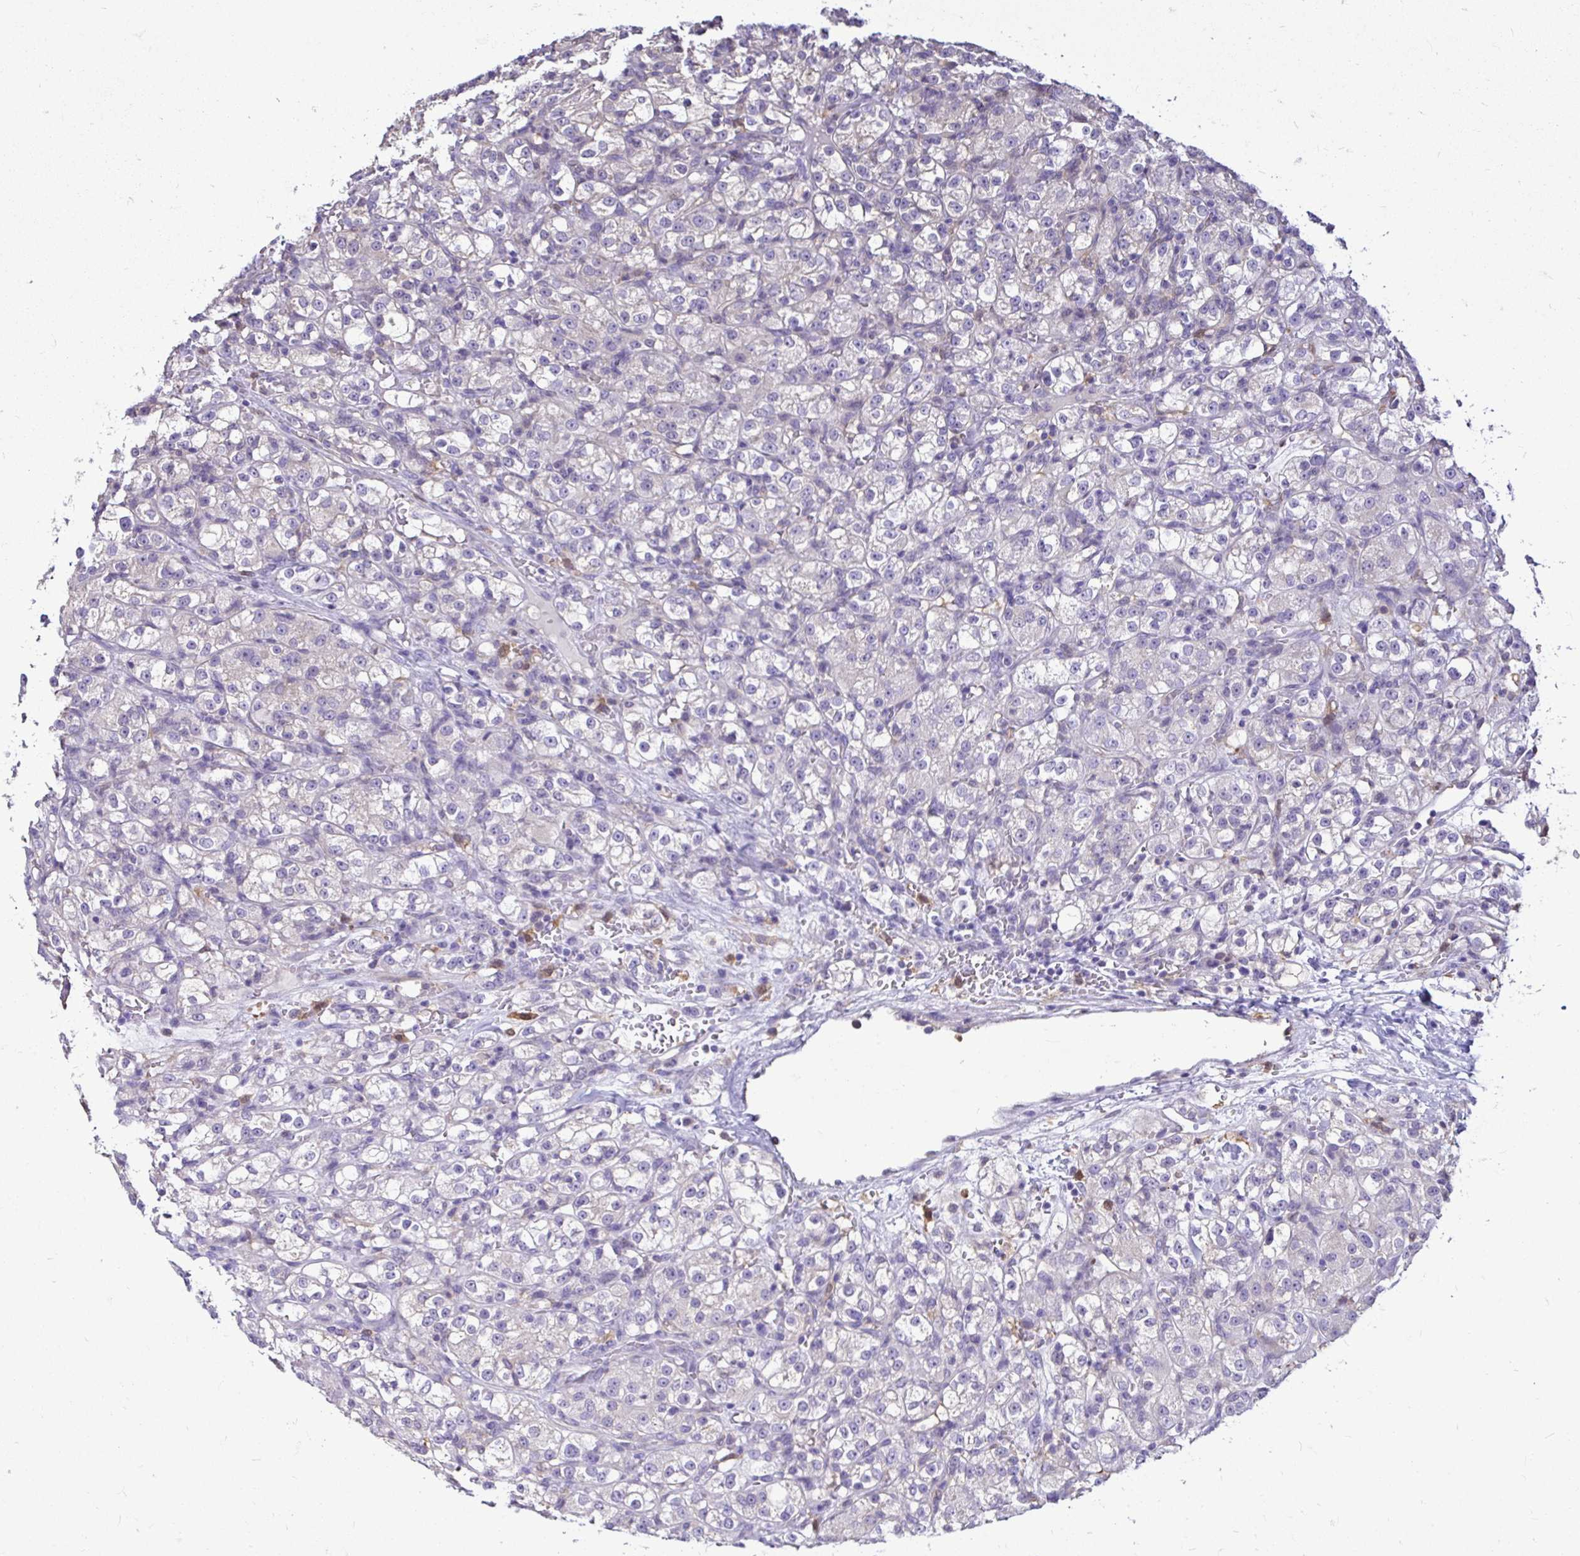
{"staining": {"intensity": "negative", "quantity": "none", "location": "none"}, "tissue": "renal cancer", "cell_type": "Tumor cells", "image_type": "cancer", "snomed": [{"axis": "morphology", "description": "Normal tissue, NOS"}, {"axis": "morphology", "description": "Adenocarcinoma, NOS"}, {"axis": "topography", "description": "Kidney"}], "caption": "Photomicrograph shows no significant protein positivity in tumor cells of adenocarcinoma (renal).", "gene": "IDH1", "patient": {"sex": "male", "age": 61}}